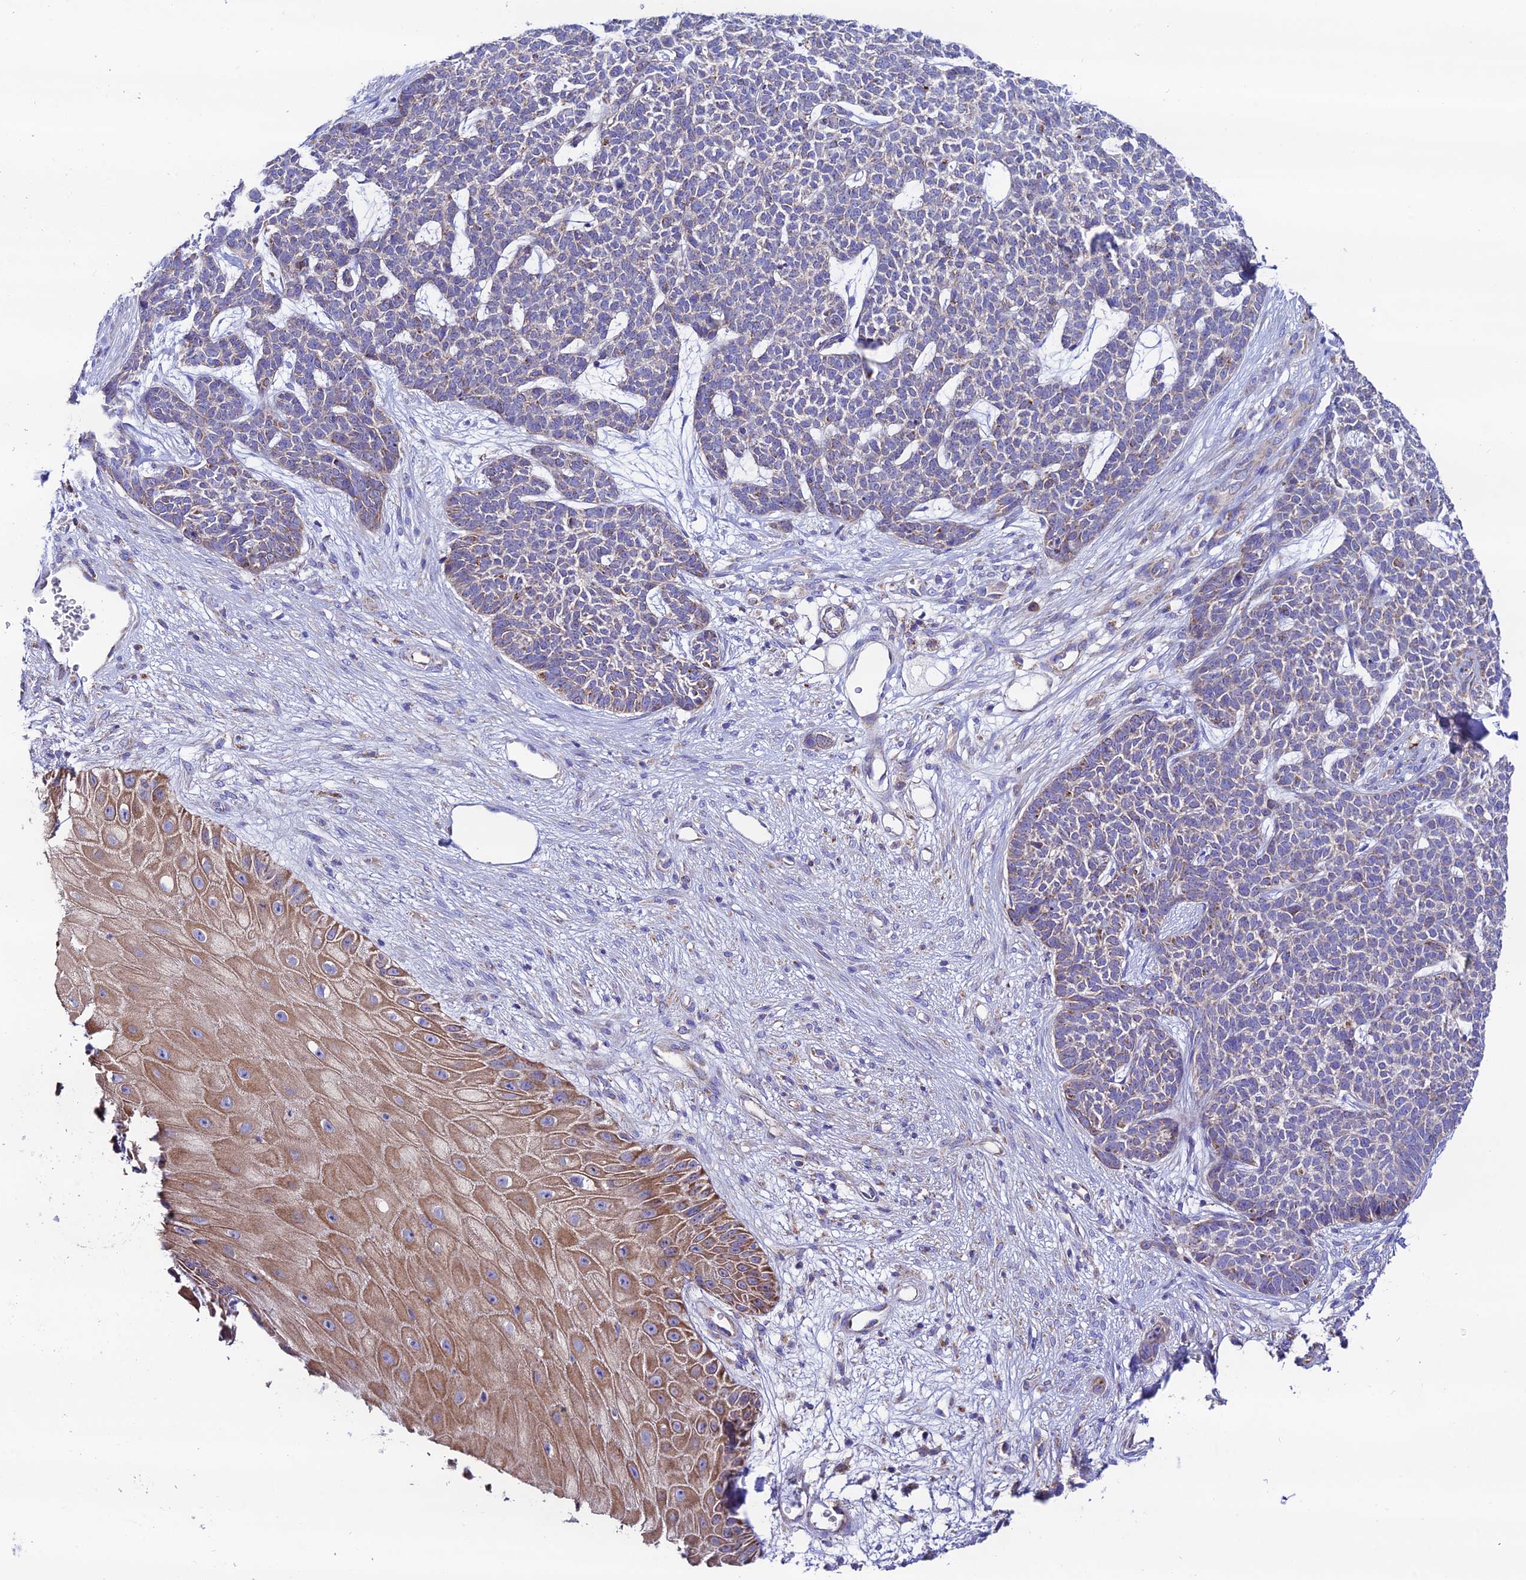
{"staining": {"intensity": "weak", "quantity": "<25%", "location": "cytoplasmic/membranous"}, "tissue": "skin cancer", "cell_type": "Tumor cells", "image_type": "cancer", "snomed": [{"axis": "morphology", "description": "Basal cell carcinoma"}, {"axis": "topography", "description": "Skin"}], "caption": "DAB immunohistochemical staining of skin basal cell carcinoma displays no significant positivity in tumor cells. (DAB immunohistochemistry (IHC), high magnification).", "gene": "HSDL2", "patient": {"sex": "female", "age": 84}}